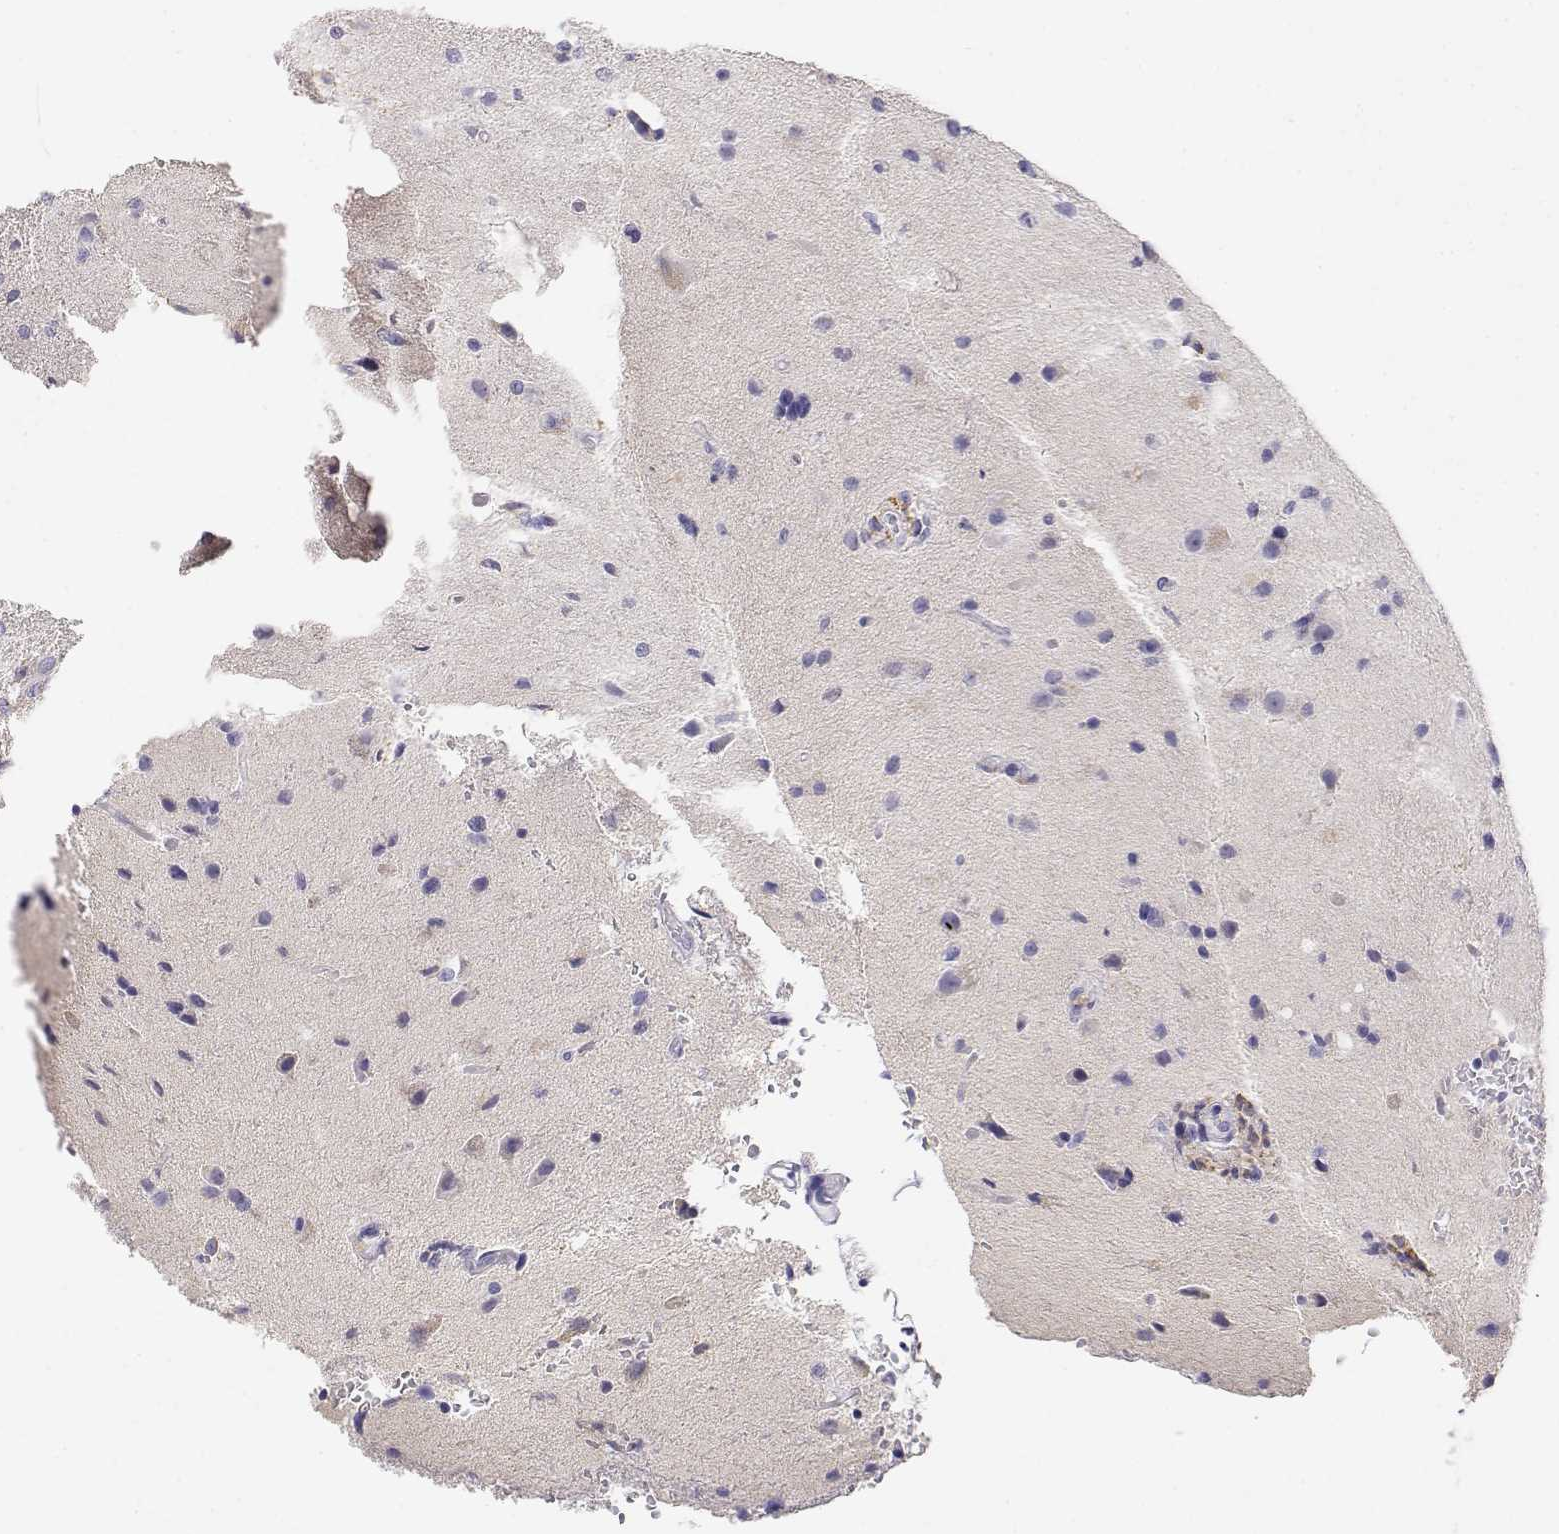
{"staining": {"intensity": "negative", "quantity": "none", "location": "none"}, "tissue": "glioma", "cell_type": "Tumor cells", "image_type": "cancer", "snomed": [{"axis": "morphology", "description": "Glioma, malignant, High grade"}, {"axis": "topography", "description": "Brain"}], "caption": "Tumor cells show no significant expression in malignant high-grade glioma.", "gene": "GPR174", "patient": {"sex": "male", "age": 68}}